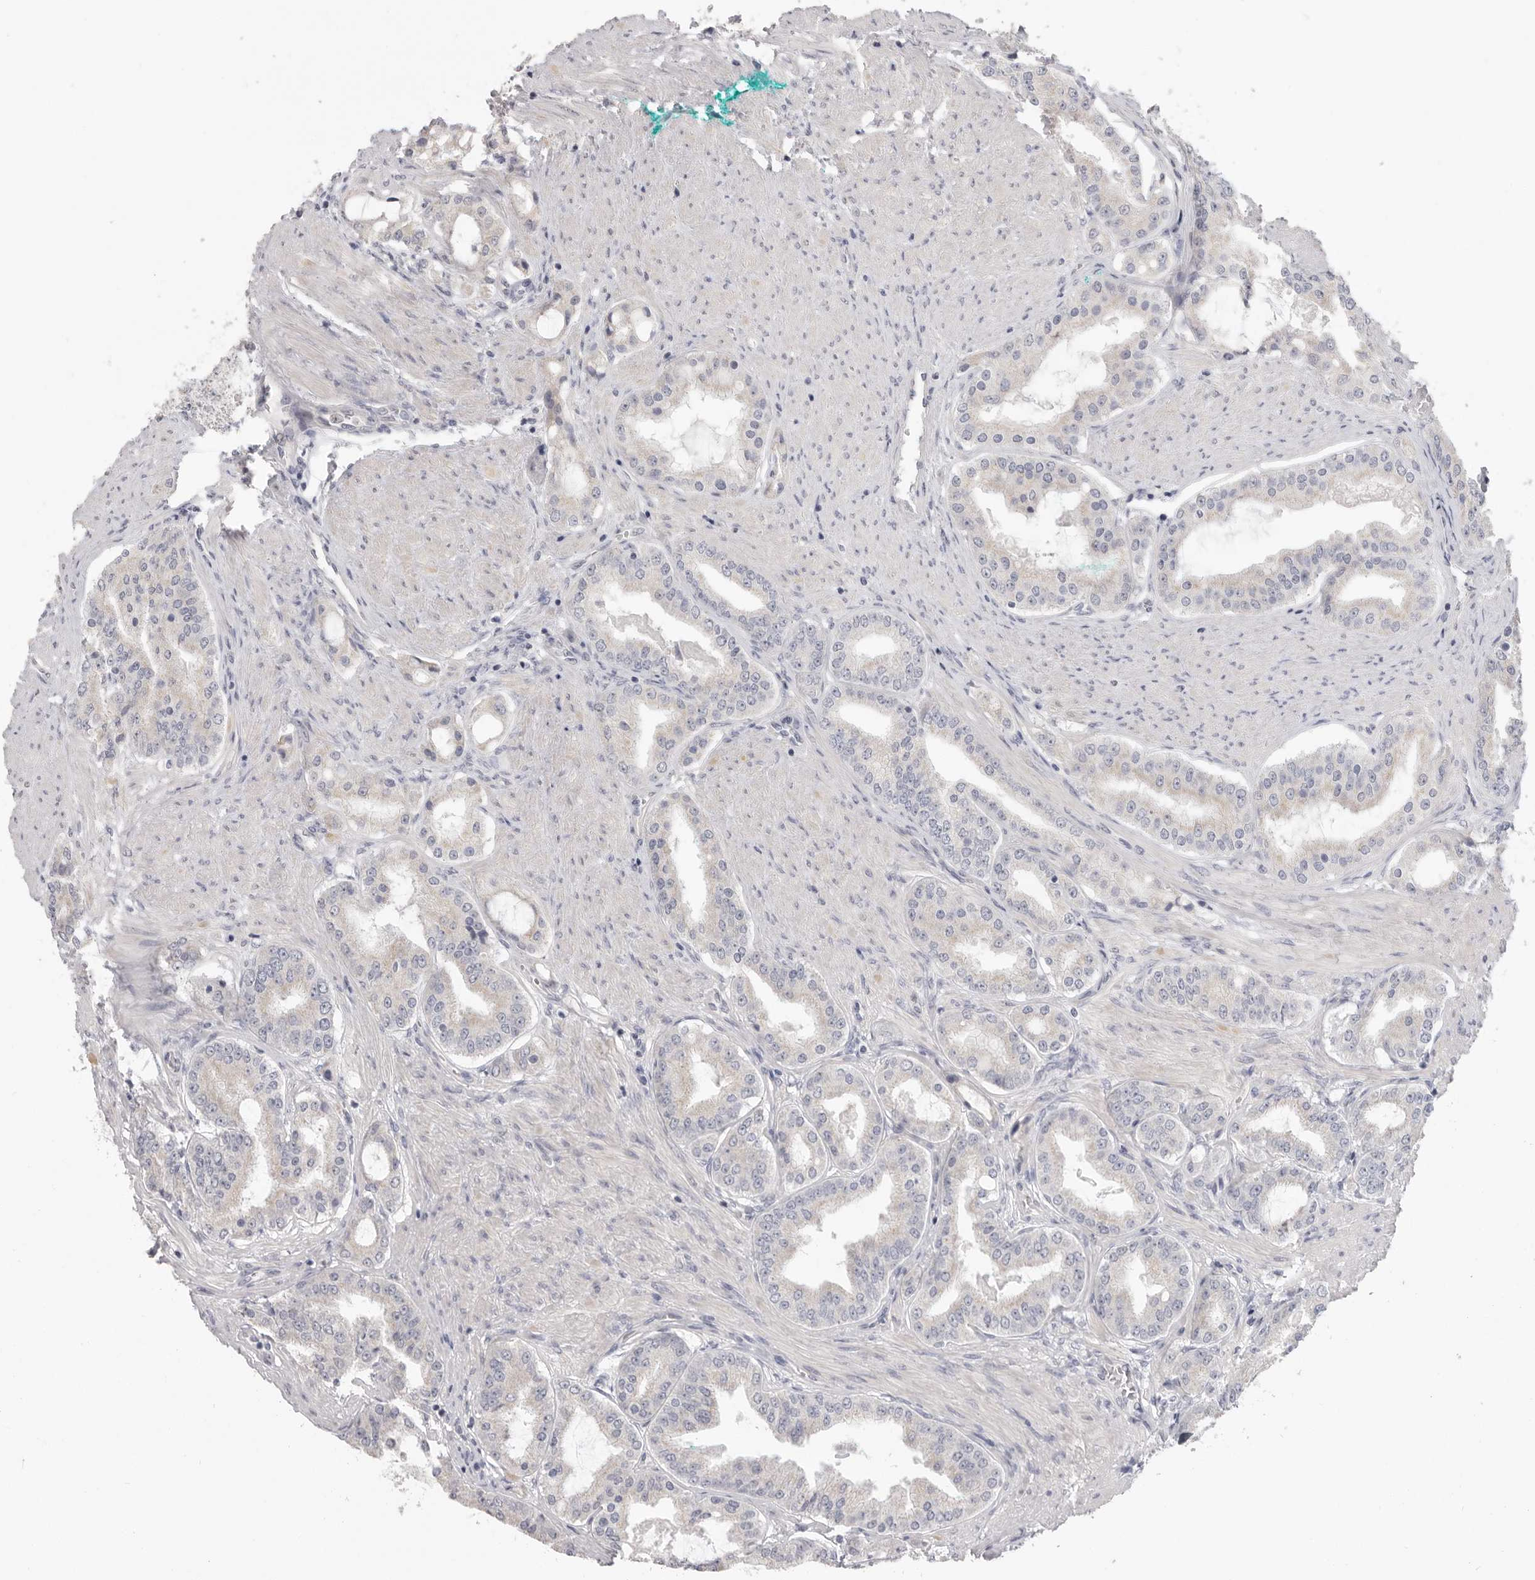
{"staining": {"intensity": "negative", "quantity": "none", "location": "none"}, "tissue": "prostate cancer", "cell_type": "Tumor cells", "image_type": "cancer", "snomed": [{"axis": "morphology", "description": "Adenocarcinoma, High grade"}, {"axis": "topography", "description": "Prostate"}], "caption": "This is an immunohistochemistry (IHC) photomicrograph of prostate cancer (adenocarcinoma (high-grade)). There is no staining in tumor cells.", "gene": "XIRP1", "patient": {"sex": "male", "age": 60}}